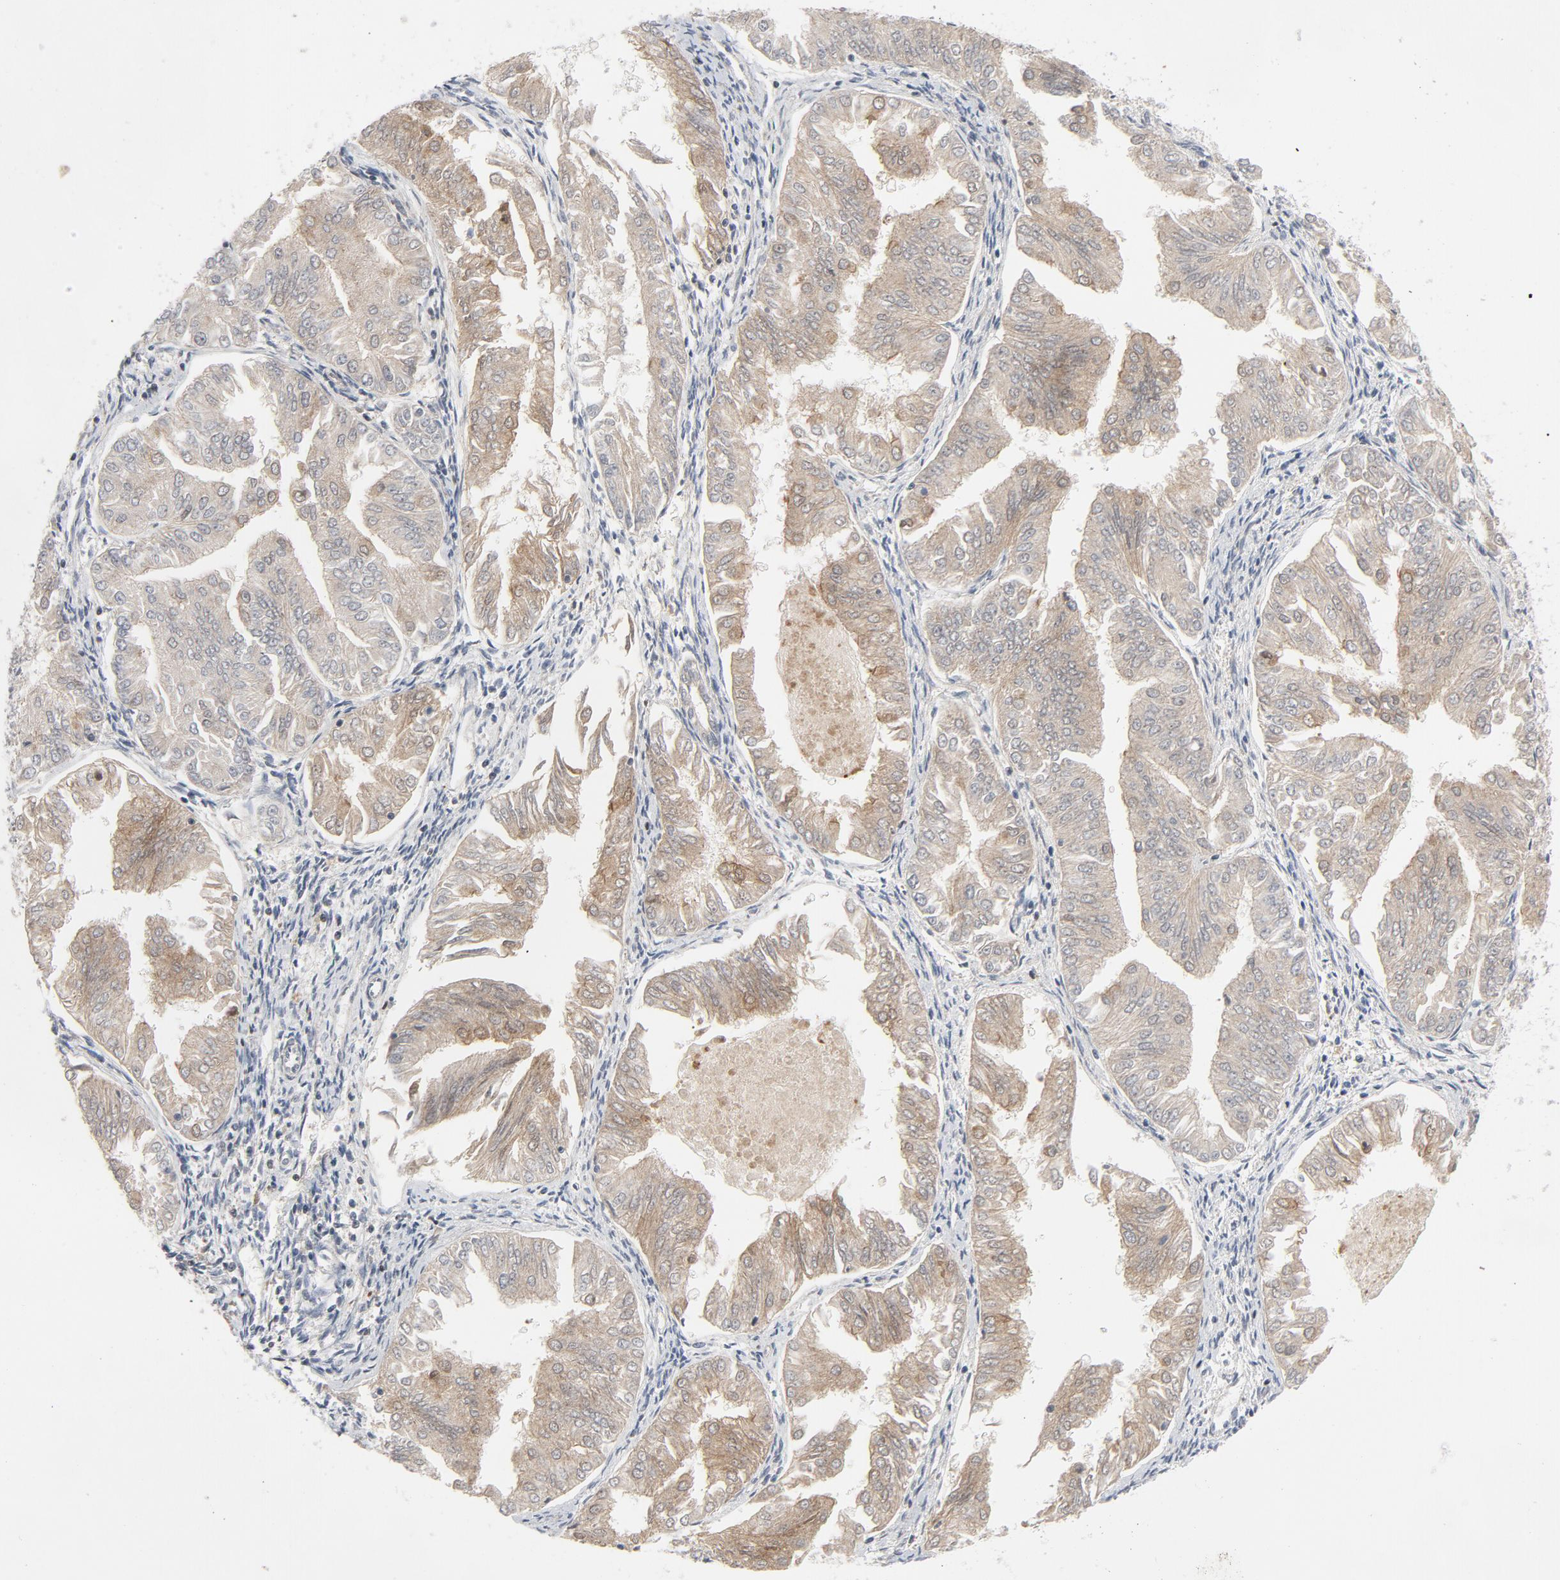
{"staining": {"intensity": "weak", "quantity": "25%-75%", "location": "cytoplasmic/membranous"}, "tissue": "endometrial cancer", "cell_type": "Tumor cells", "image_type": "cancer", "snomed": [{"axis": "morphology", "description": "Adenocarcinoma, NOS"}, {"axis": "topography", "description": "Endometrium"}], "caption": "Immunohistochemistry (IHC) (DAB (3,3'-diaminobenzidine)) staining of endometrial cancer (adenocarcinoma) shows weak cytoplasmic/membranous protein staining in about 25%-75% of tumor cells.", "gene": "TRADD", "patient": {"sex": "female", "age": 53}}